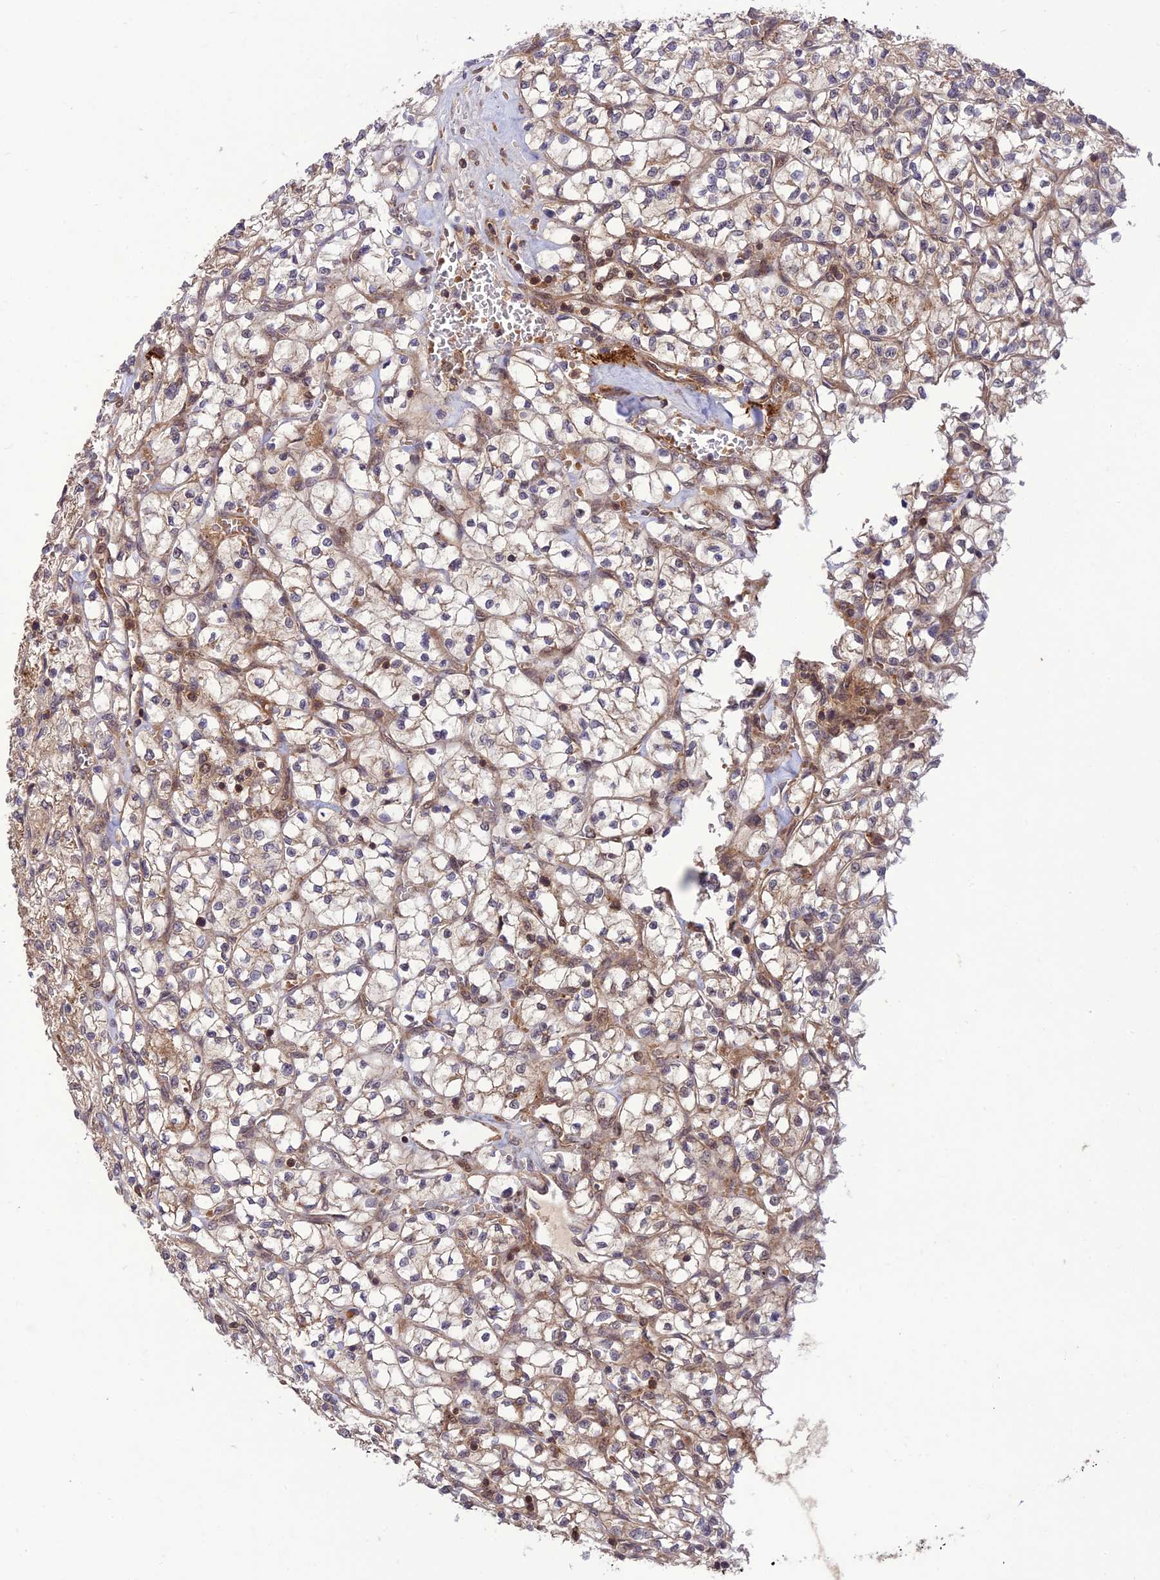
{"staining": {"intensity": "weak", "quantity": "25%-75%", "location": "cytoplasmic/membranous"}, "tissue": "renal cancer", "cell_type": "Tumor cells", "image_type": "cancer", "snomed": [{"axis": "morphology", "description": "Adenocarcinoma, NOS"}, {"axis": "topography", "description": "Kidney"}], "caption": "Immunohistochemical staining of renal cancer exhibits low levels of weak cytoplasmic/membranous protein positivity in about 25%-75% of tumor cells.", "gene": "NDUFC1", "patient": {"sex": "female", "age": 64}}